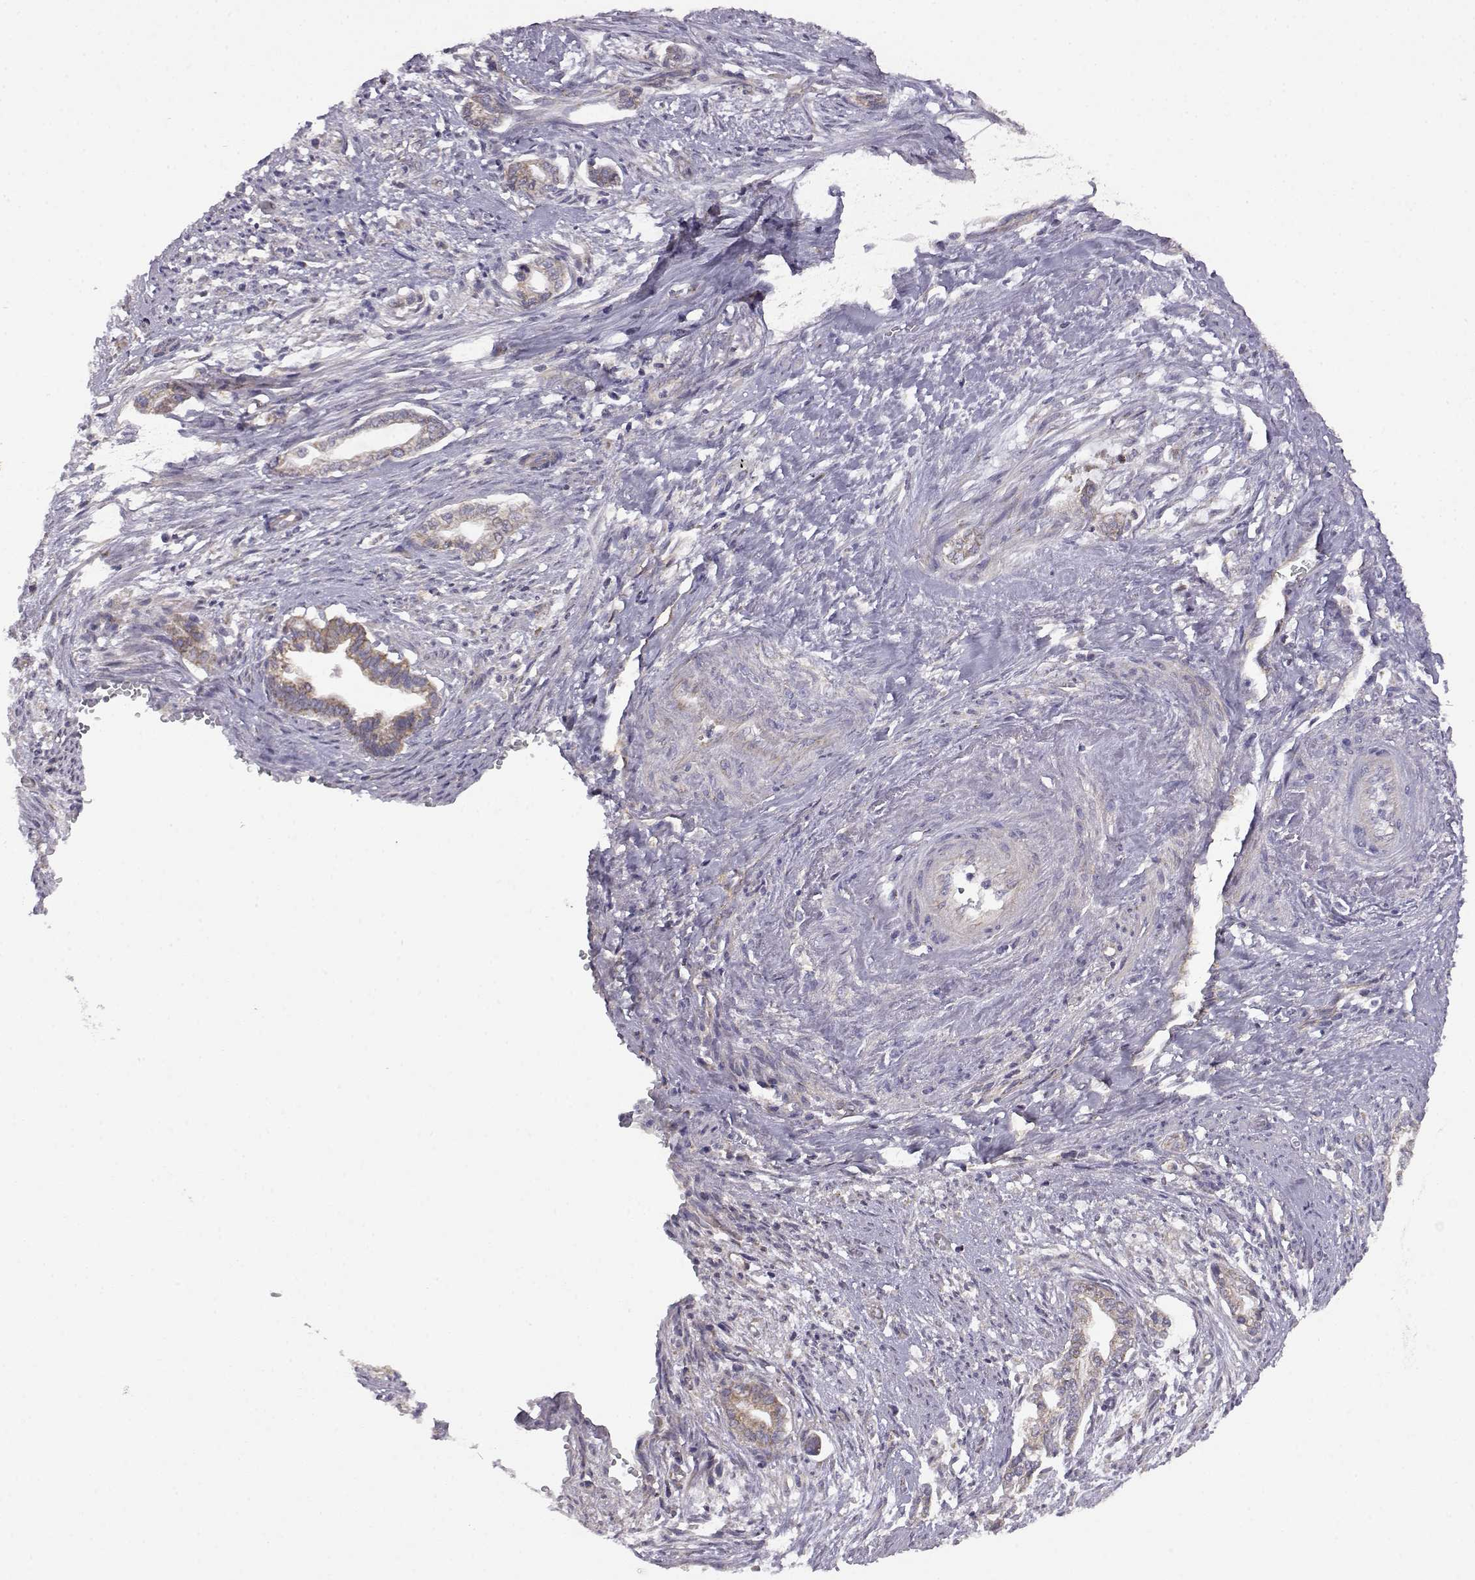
{"staining": {"intensity": "weak", "quantity": "25%-75%", "location": "cytoplasmic/membranous"}, "tissue": "cervical cancer", "cell_type": "Tumor cells", "image_type": "cancer", "snomed": [{"axis": "morphology", "description": "Adenocarcinoma, NOS"}, {"axis": "topography", "description": "Cervix"}], "caption": "There is low levels of weak cytoplasmic/membranous staining in tumor cells of adenocarcinoma (cervical), as demonstrated by immunohistochemical staining (brown color).", "gene": "DDC", "patient": {"sex": "female", "age": 62}}